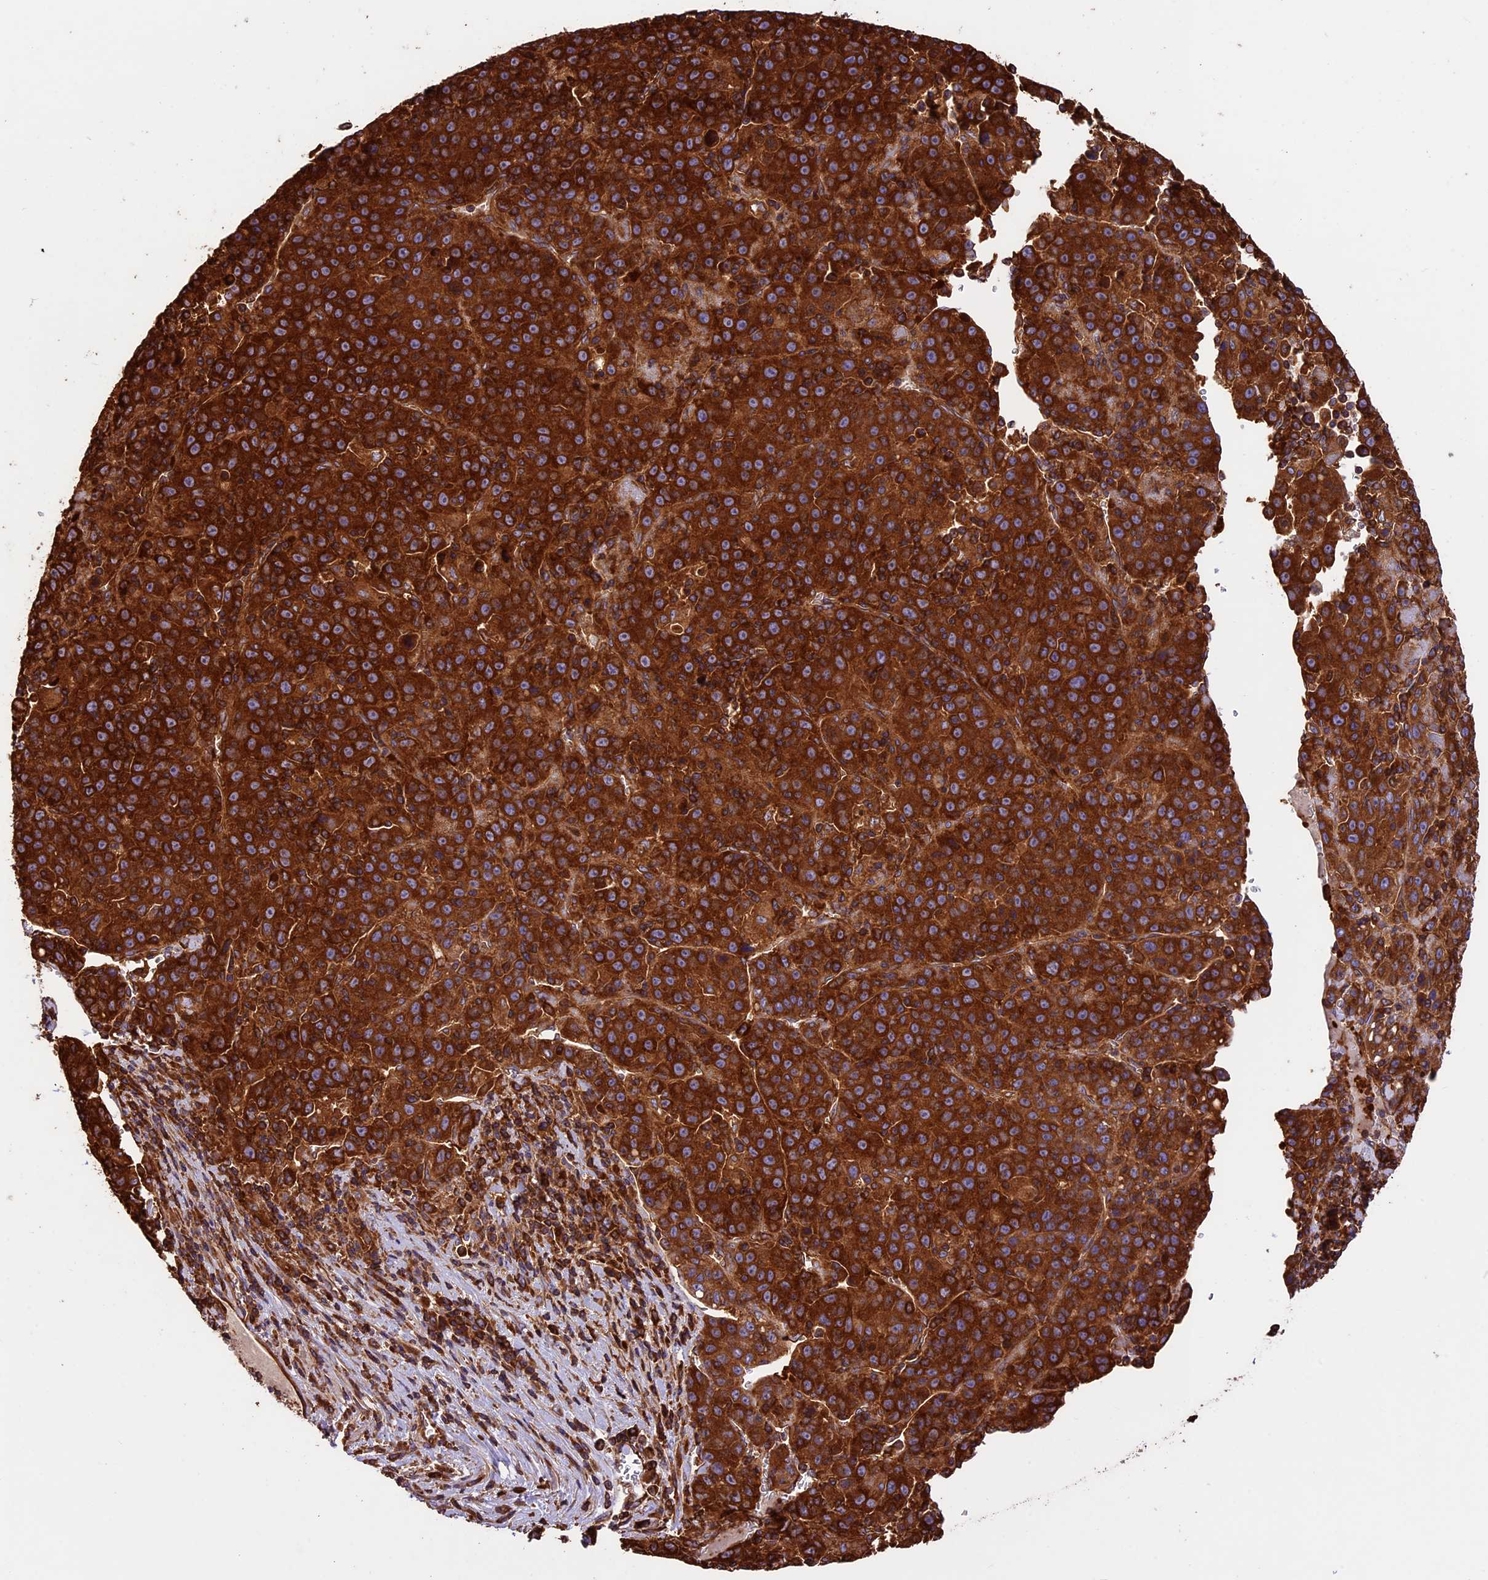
{"staining": {"intensity": "strong", "quantity": ">75%", "location": "cytoplasmic/membranous"}, "tissue": "liver cancer", "cell_type": "Tumor cells", "image_type": "cancer", "snomed": [{"axis": "morphology", "description": "Carcinoma, Hepatocellular, NOS"}, {"axis": "topography", "description": "Liver"}], "caption": "Liver cancer stained with a protein marker displays strong staining in tumor cells.", "gene": "KARS1", "patient": {"sex": "female", "age": 53}}